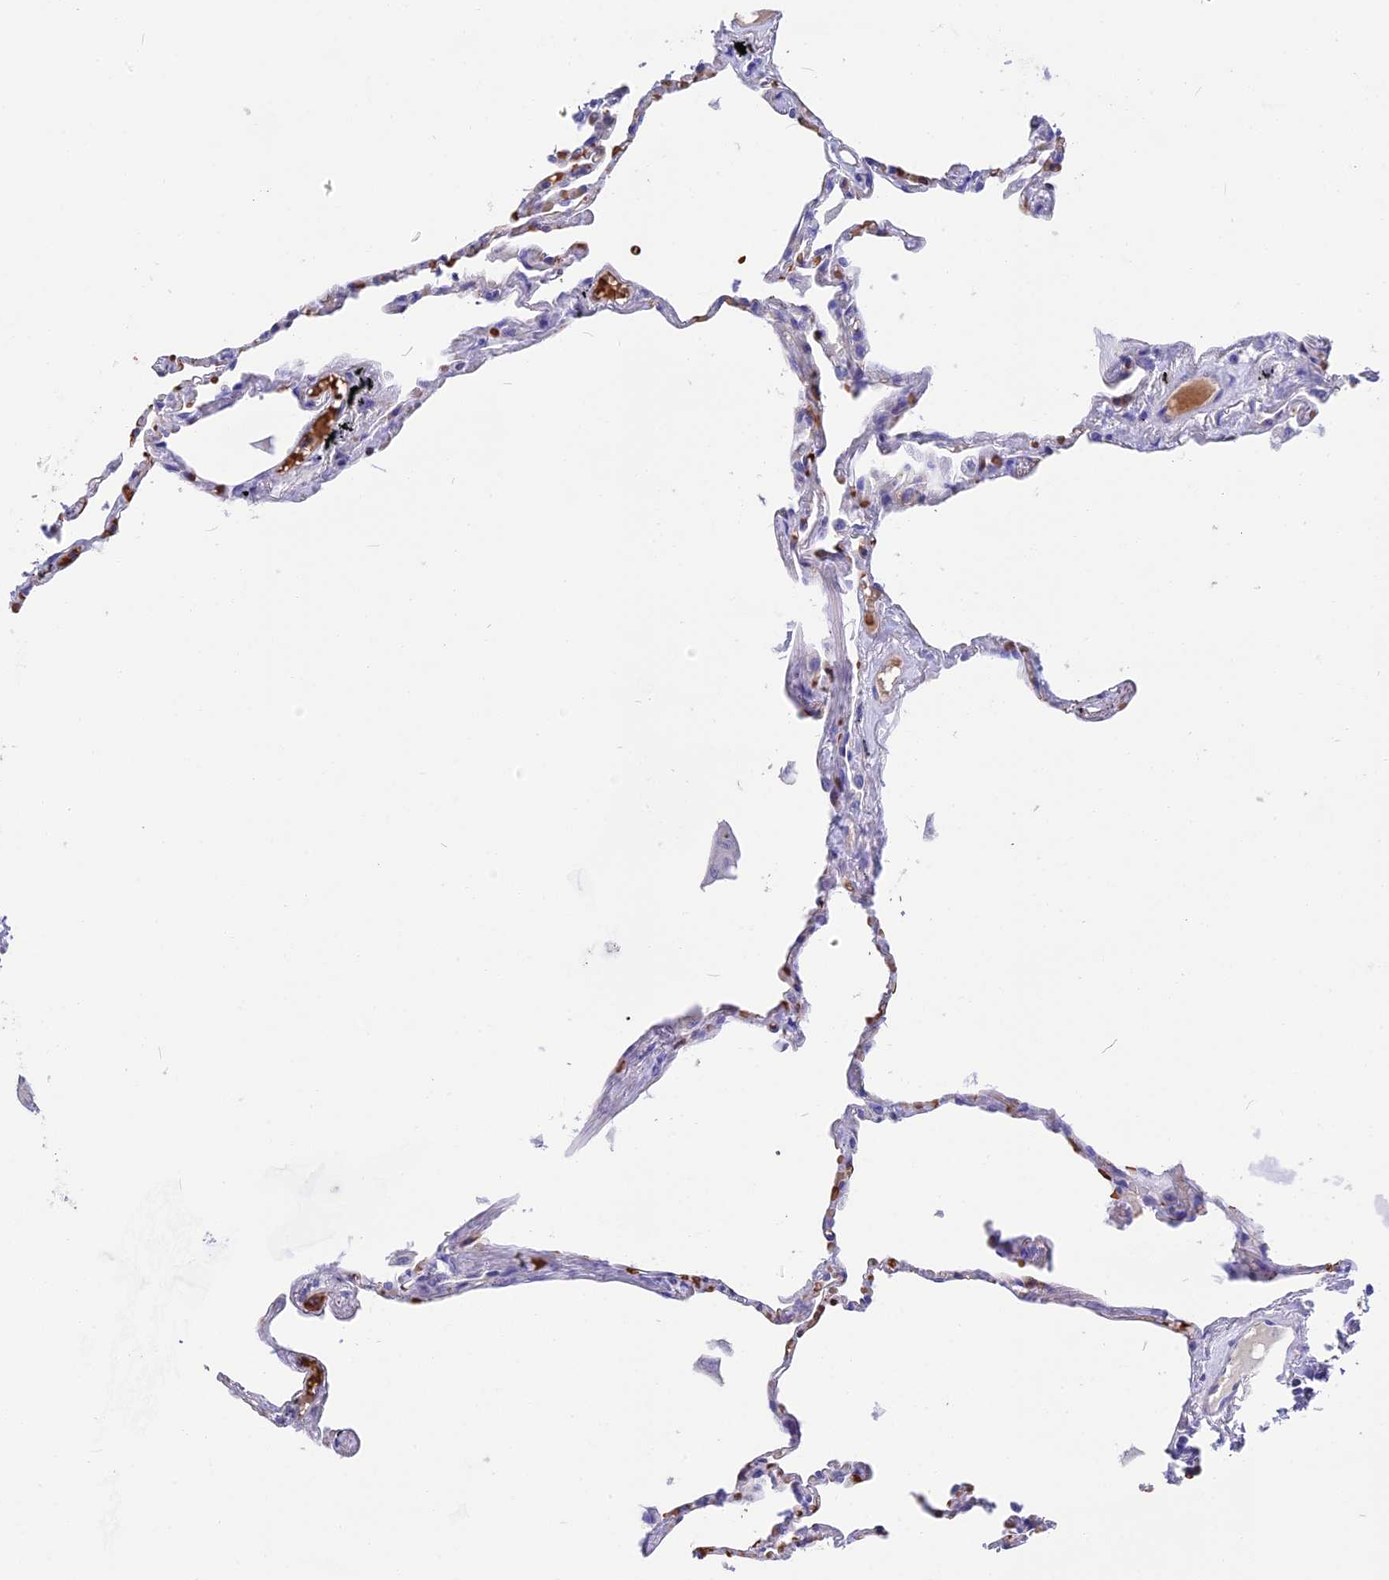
{"staining": {"intensity": "negative", "quantity": "none", "location": "none"}, "tissue": "lung", "cell_type": "Alveolar cells", "image_type": "normal", "snomed": [{"axis": "morphology", "description": "Normal tissue, NOS"}, {"axis": "topography", "description": "Lung"}], "caption": "Lung stained for a protein using immunohistochemistry demonstrates no positivity alveolar cells.", "gene": "TNNC2", "patient": {"sex": "female", "age": 67}}